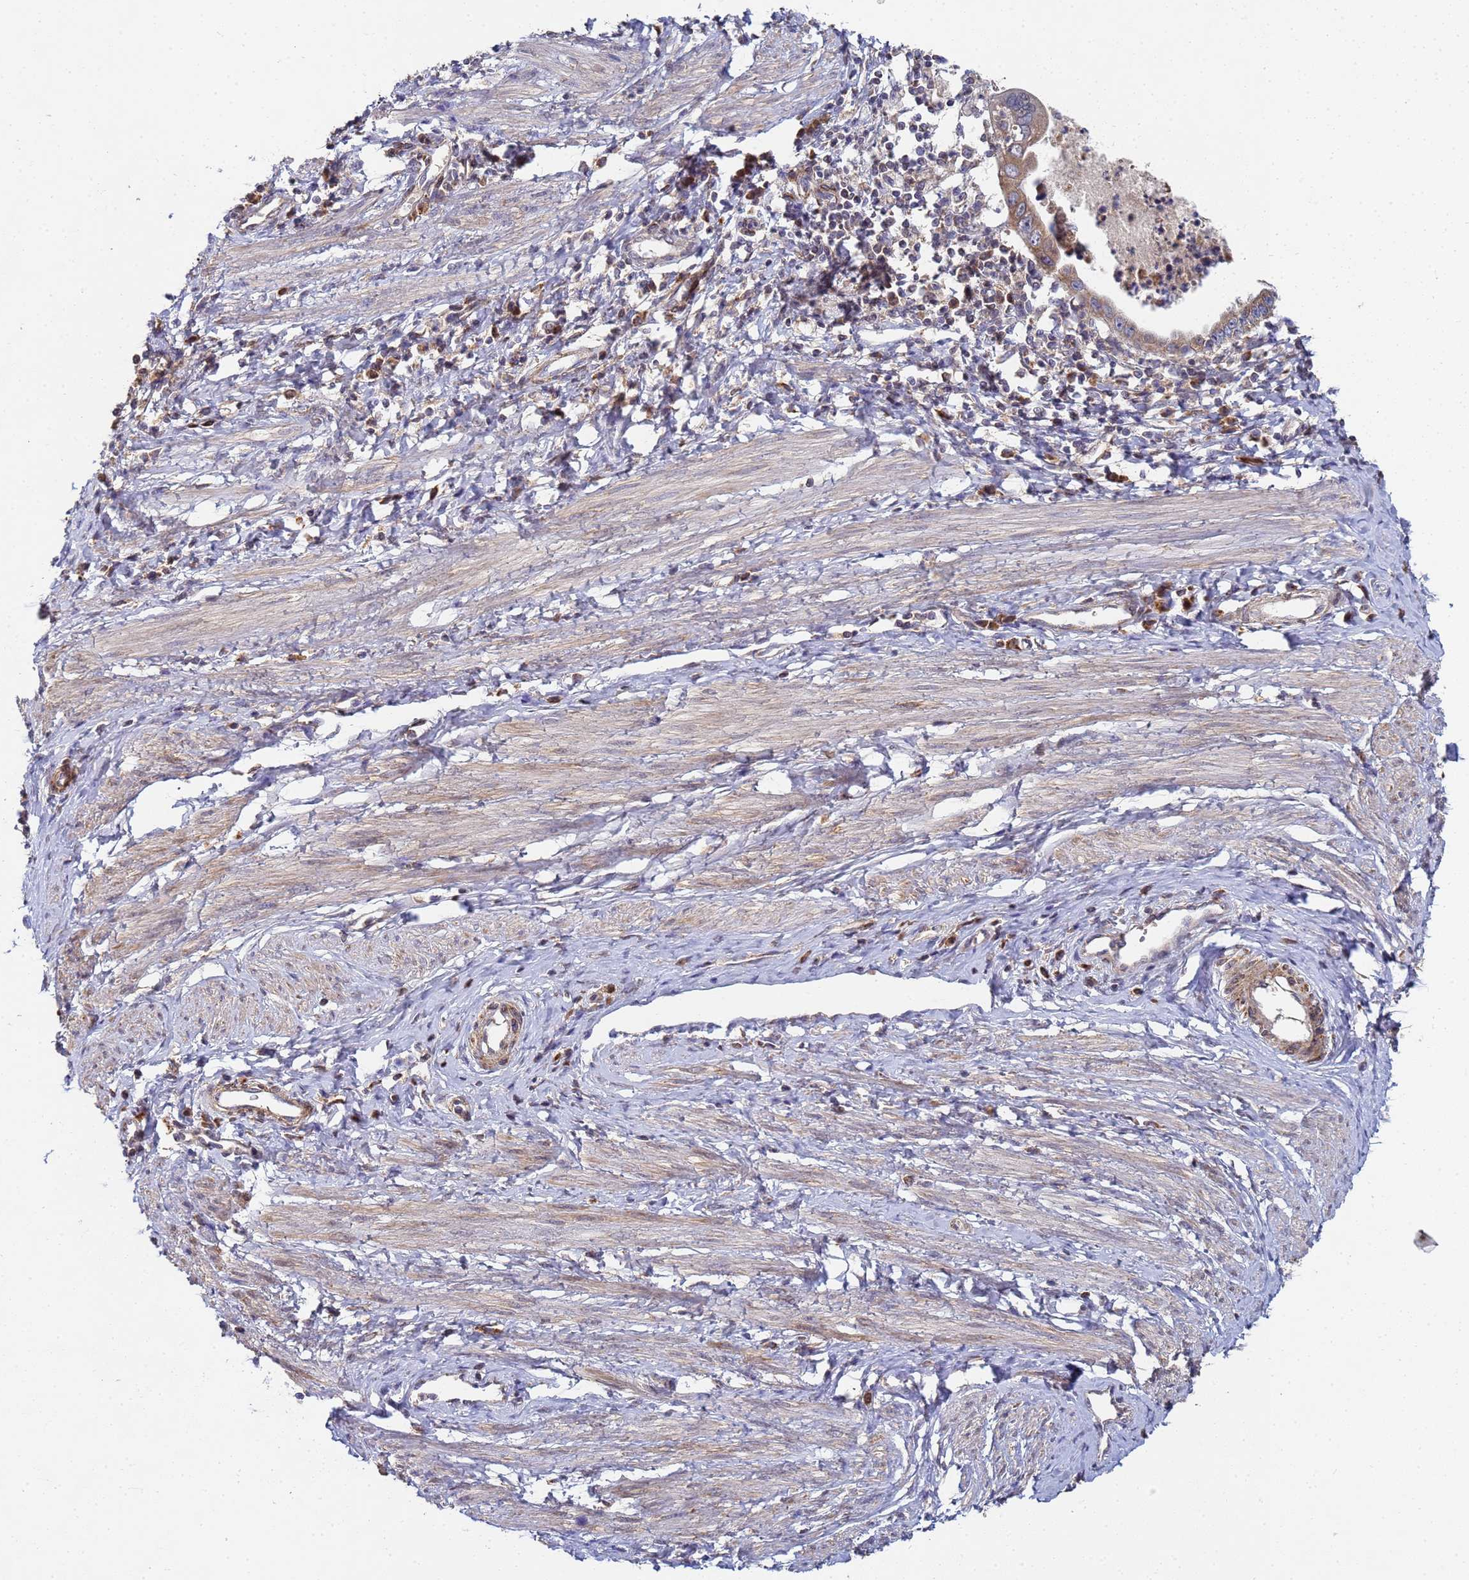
{"staining": {"intensity": "weak", "quantity": ">75%", "location": "cytoplasmic/membranous"}, "tissue": "cervical cancer", "cell_type": "Tumor cells", "image_type": "cancer", "snomed": [{"axis": "morphology", "description": "Adenocarcinoma, NOS"}, {"axis": "topography", "description": "Cervix"}], "caption": "Weak cytoplasmic/membranous expression for a protein is appreciated in about >75% of tumor cells of cervical cancer using IHC.", "gene": "C5orf34", "patient": {"sex": "female", "age": 36}}